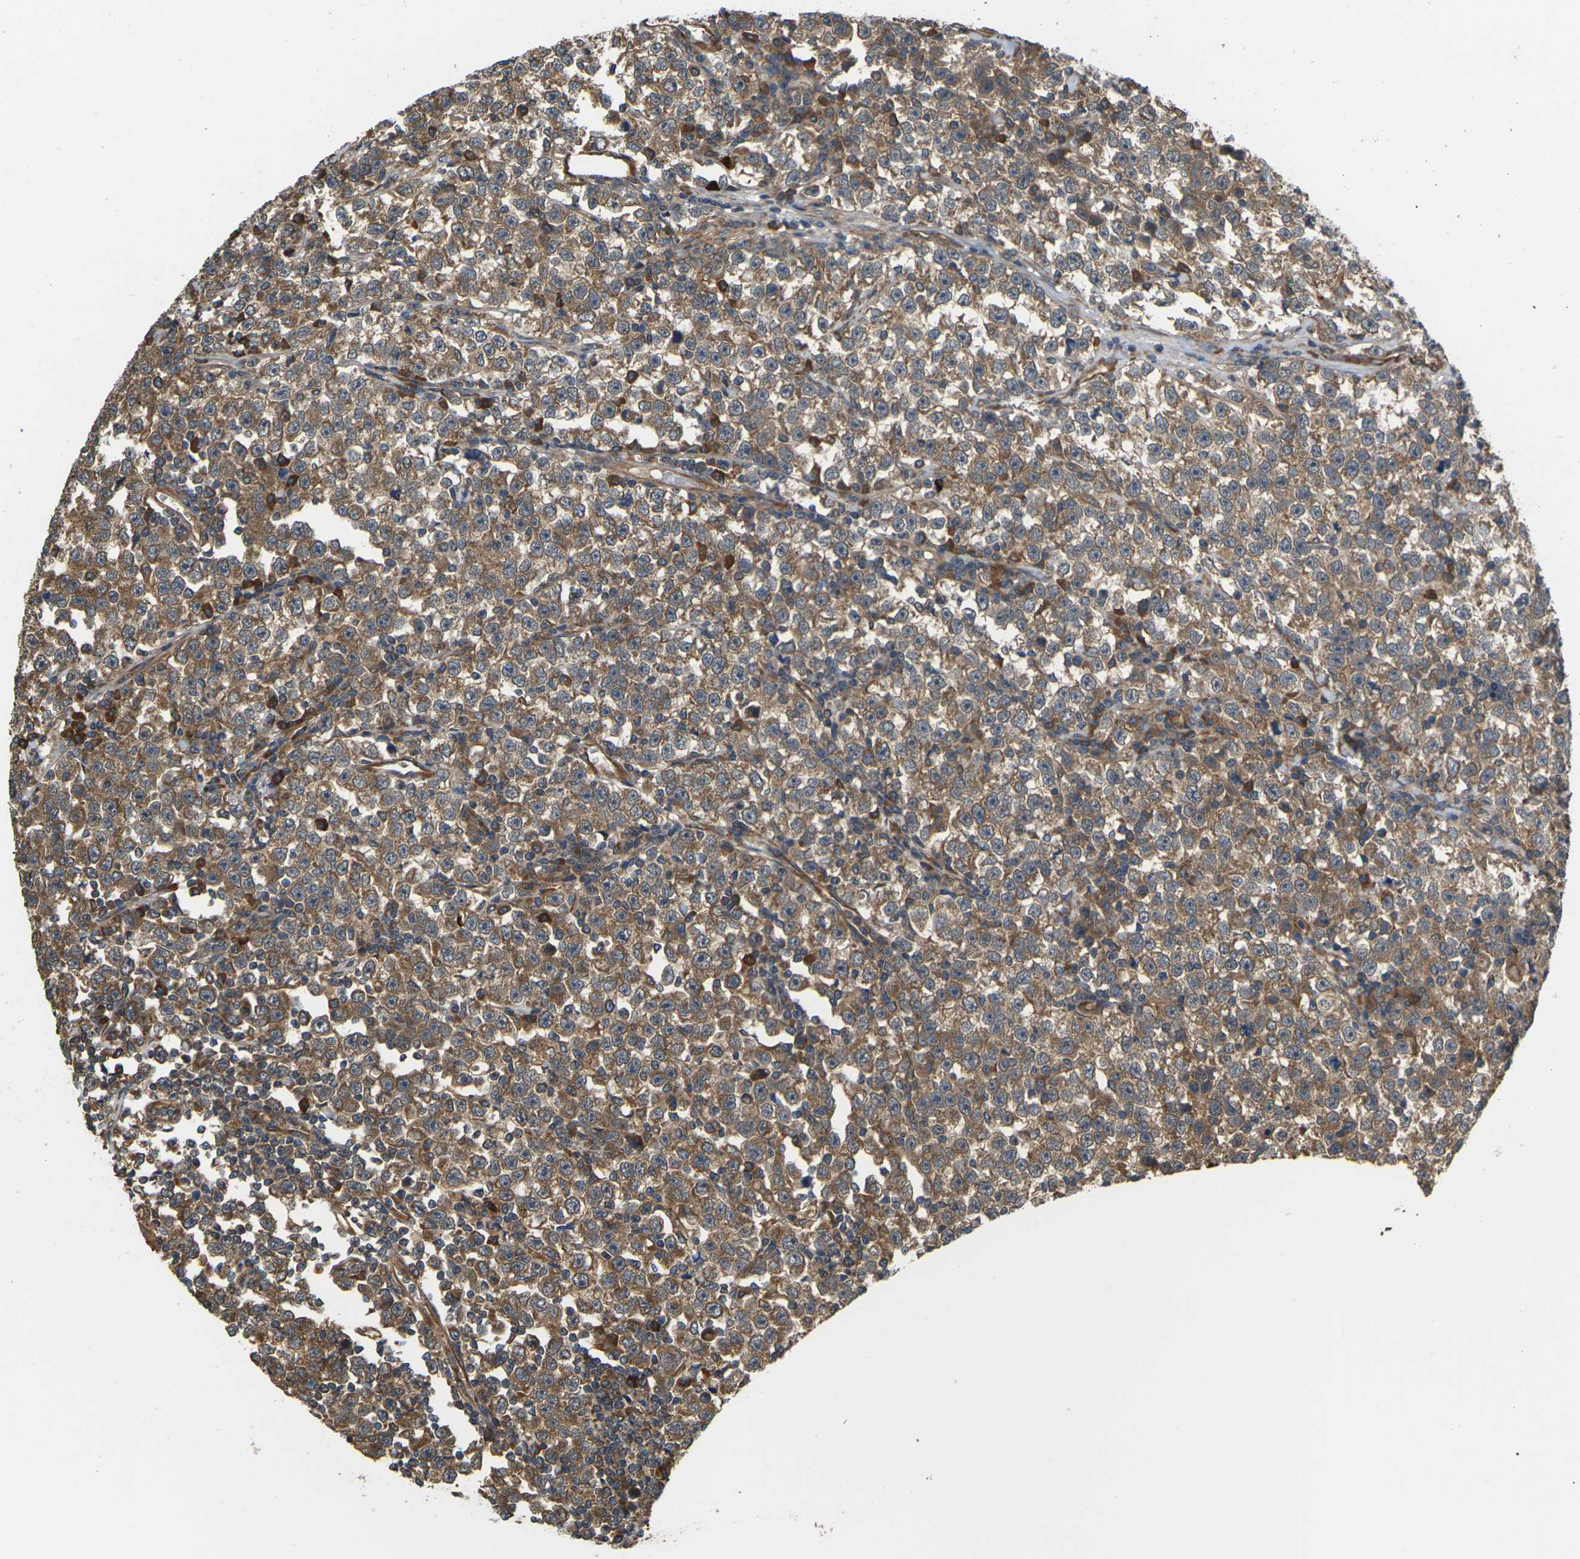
{"staining": {"intensity": "moderate", "quantity": ">75%", "location": "cytoplasmic/membranous"}, "tissue": "testis cancer", "cell_type": "Tumor cells", "image_type": "cancer", "snomed": [{"axis": "morphology", "description": "Seminoma, NOS"}, {"axis": "topography", "description": "Testis"}], "caption": "Testis seminoma stained for a protein shows moderate cytoplasmic/membranous positivity in tumor cells. (Stains: DAB in brown, nuclei in blue, Microscopy: brightfield microscopy at high magnification).", "gene": "NRAS", "patient": {"sex": "male", "age": 43}}